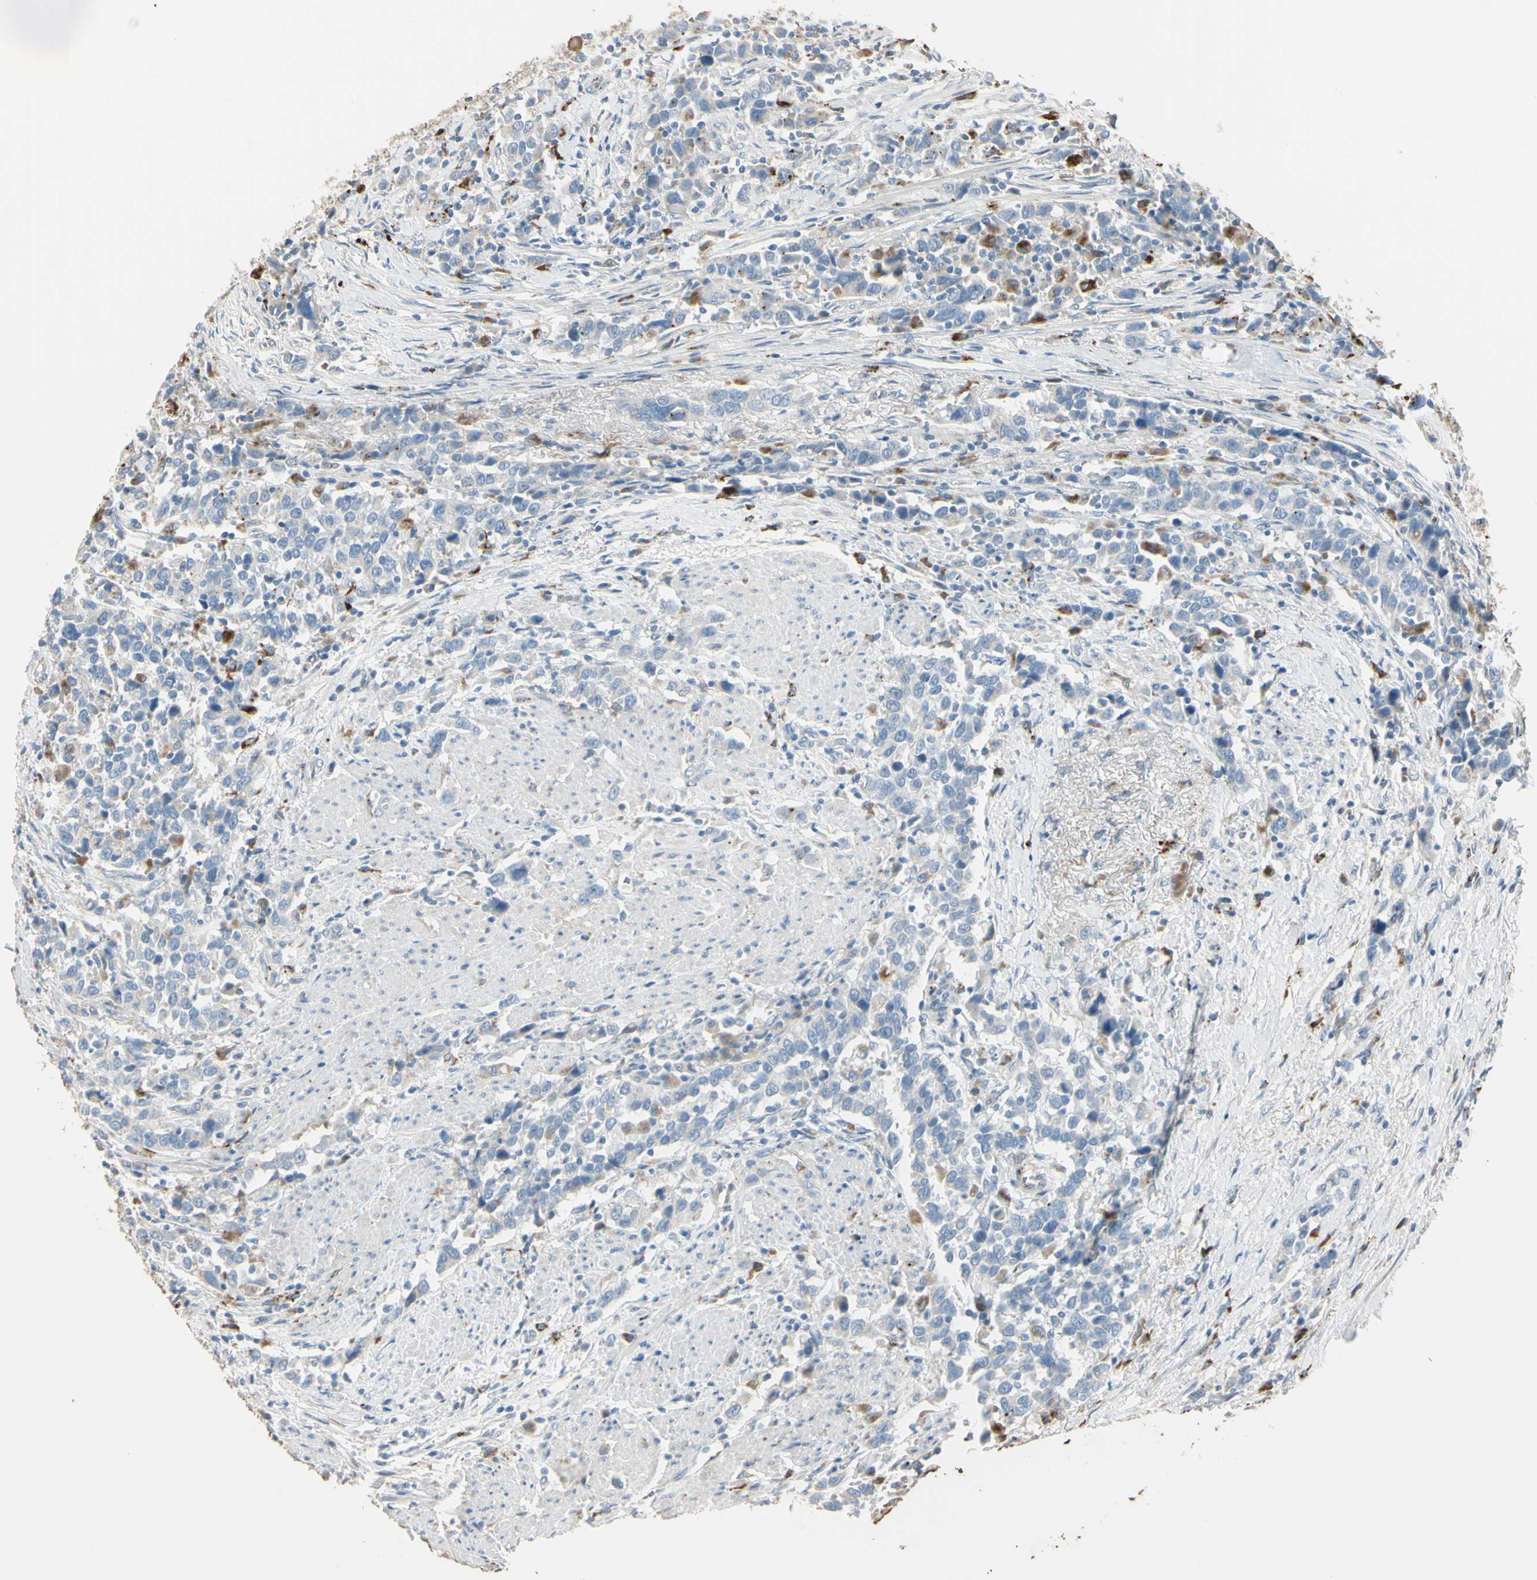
{"staining": {"intensity": "weak", "quantity": "25%-75%", "location": "cytoplasmic/membranous"}, "tissue": "urothelial cancer", "cell_type": "Tumor cells", "image_type": "cancer", "snomed": [{"axis": "morphology", "description": "Urothelial carcinoma, High grade"}, {"axis": "topography", "description": "Urinary bladder"}], "caption": "Immunohistochemistry (IHC) of human urothelial cancer exhibits low levels of weak cytoplasmic/membranous expression in approximately 25%-75% of tumor cells.", "gene": "ANGPTL1", "patient": {"sex": "male", "age": 61}}